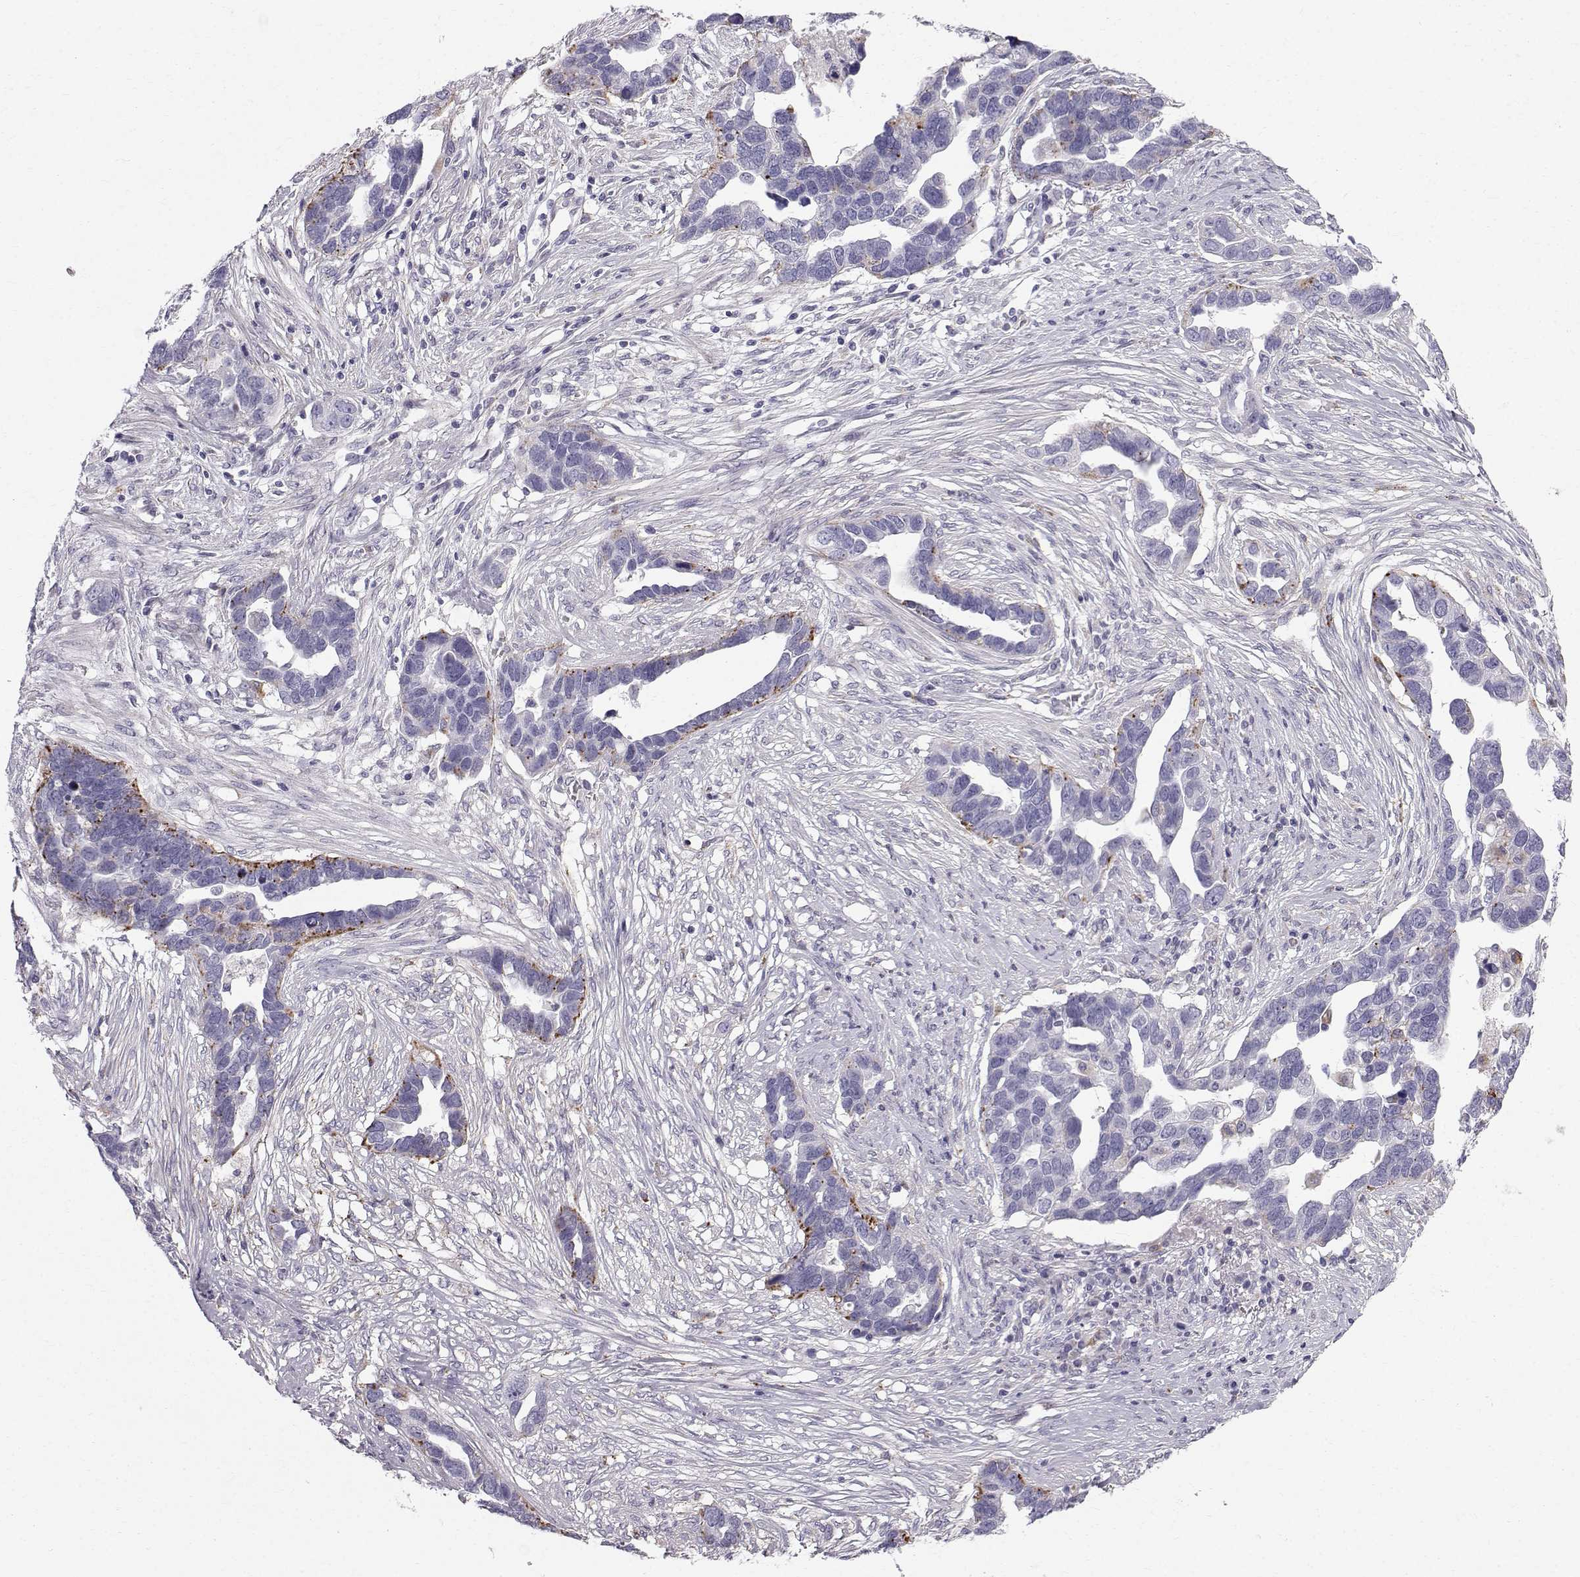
{"staining": {"intensity": "moderate", "quantity": "<25%", "location": "cytoplasmic/membranous"}, "tissue": "ovarian cancer", "cell_type": "Tumor cells", "image_type": "cancer", "snomed": [{"axis": "morphology", "description": "Cystadenocarcinoma, serous, NOS"}, {"axis": "topography", "description": "Ovary"}], "caption": "Immunohistochemical staining of serous cystadenocarcinoma (ovarian) shows moderate cytoplasmic/membranous protein expression in approximately <25% of tumor cells.", "gene": "CALCR", "patient": {"sex": "female", "age": 54}}